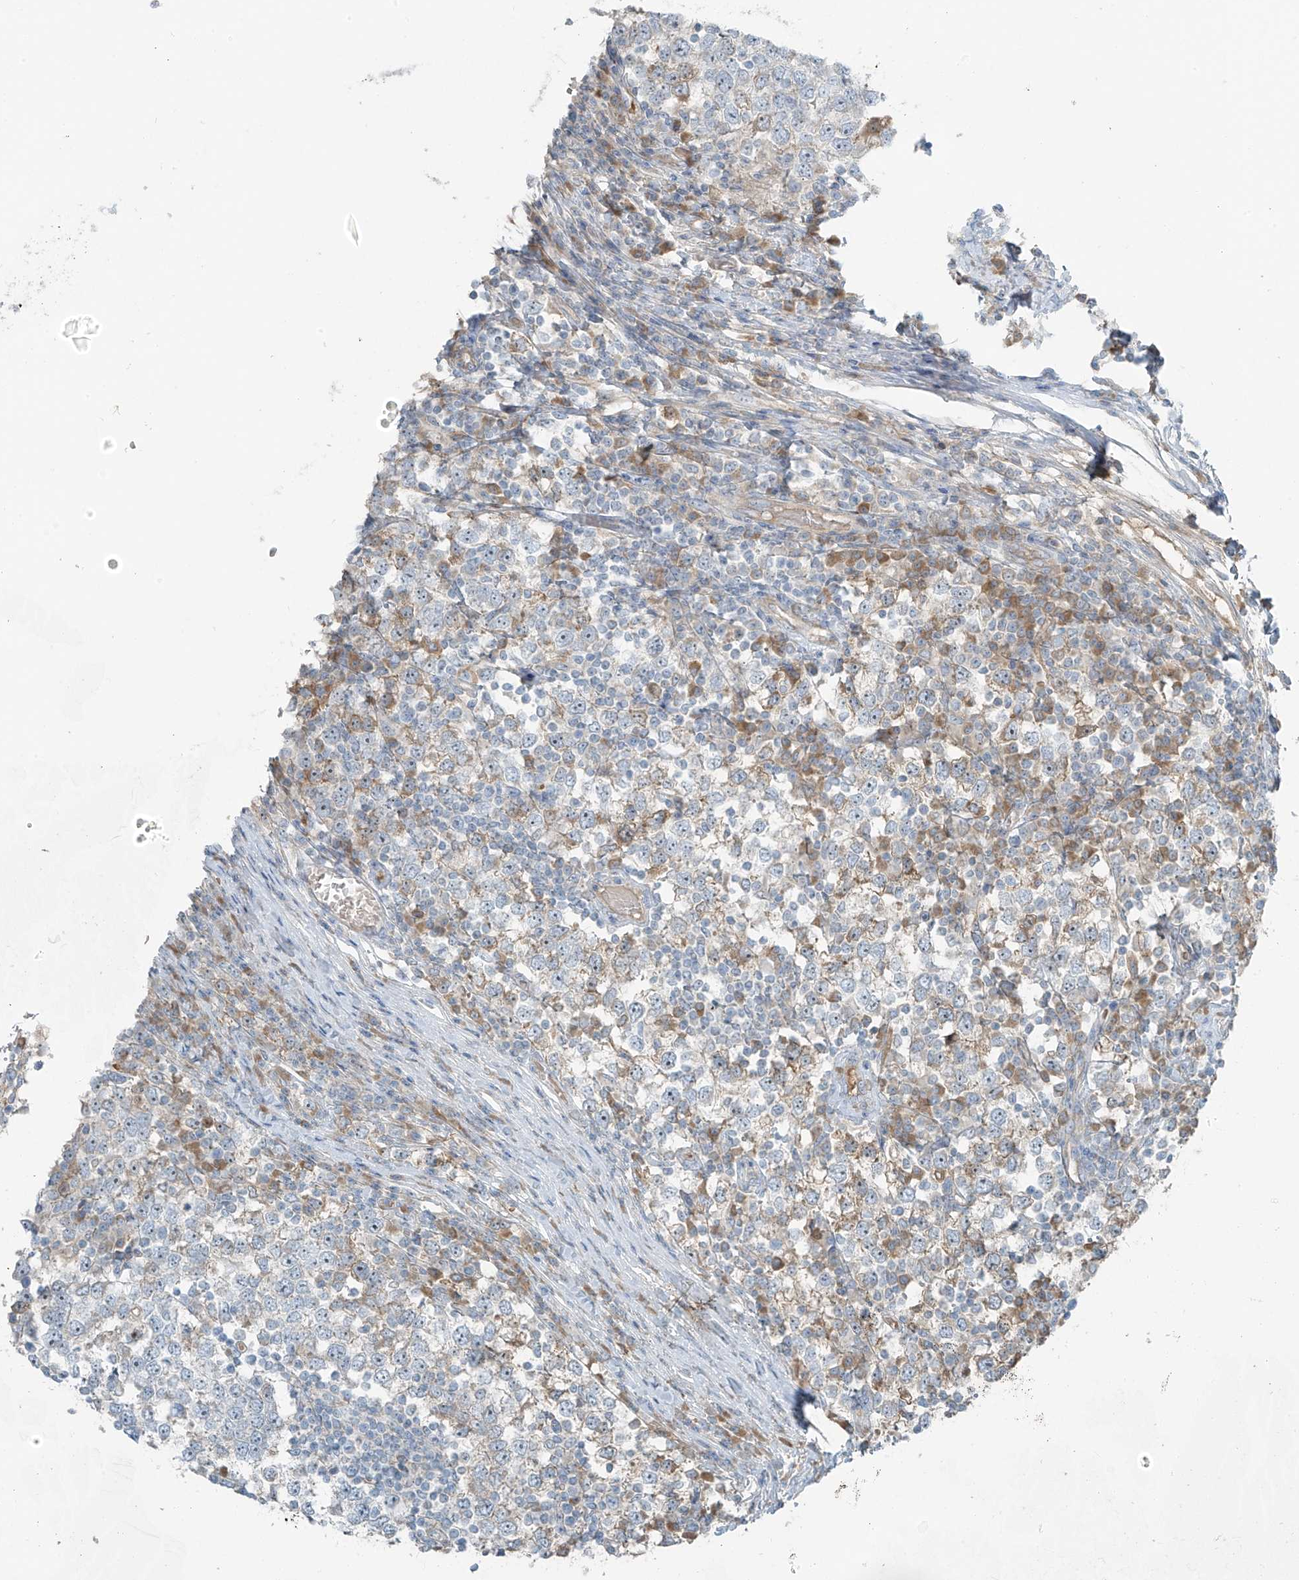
{"staining": {"intensity": "weak", "quantity": "<25%", "location": "cytoplasmic/membranous"}, "tissue": "testis cancer", "cell_type": "Tumor cells", "image_type": "cancer", "snomed": [{"axis": "morphology", "description": "Seminoma, NOS"}, {"axis": "topography", "description": "Testis"}], "caption": "Immunohistochemistry micrograph of human testis seminoma stained for a protein (brown), which reveals no positivity in tumor cells.", "gene": "FAM131C", "patient": {"sex": "male", "age": 65}}